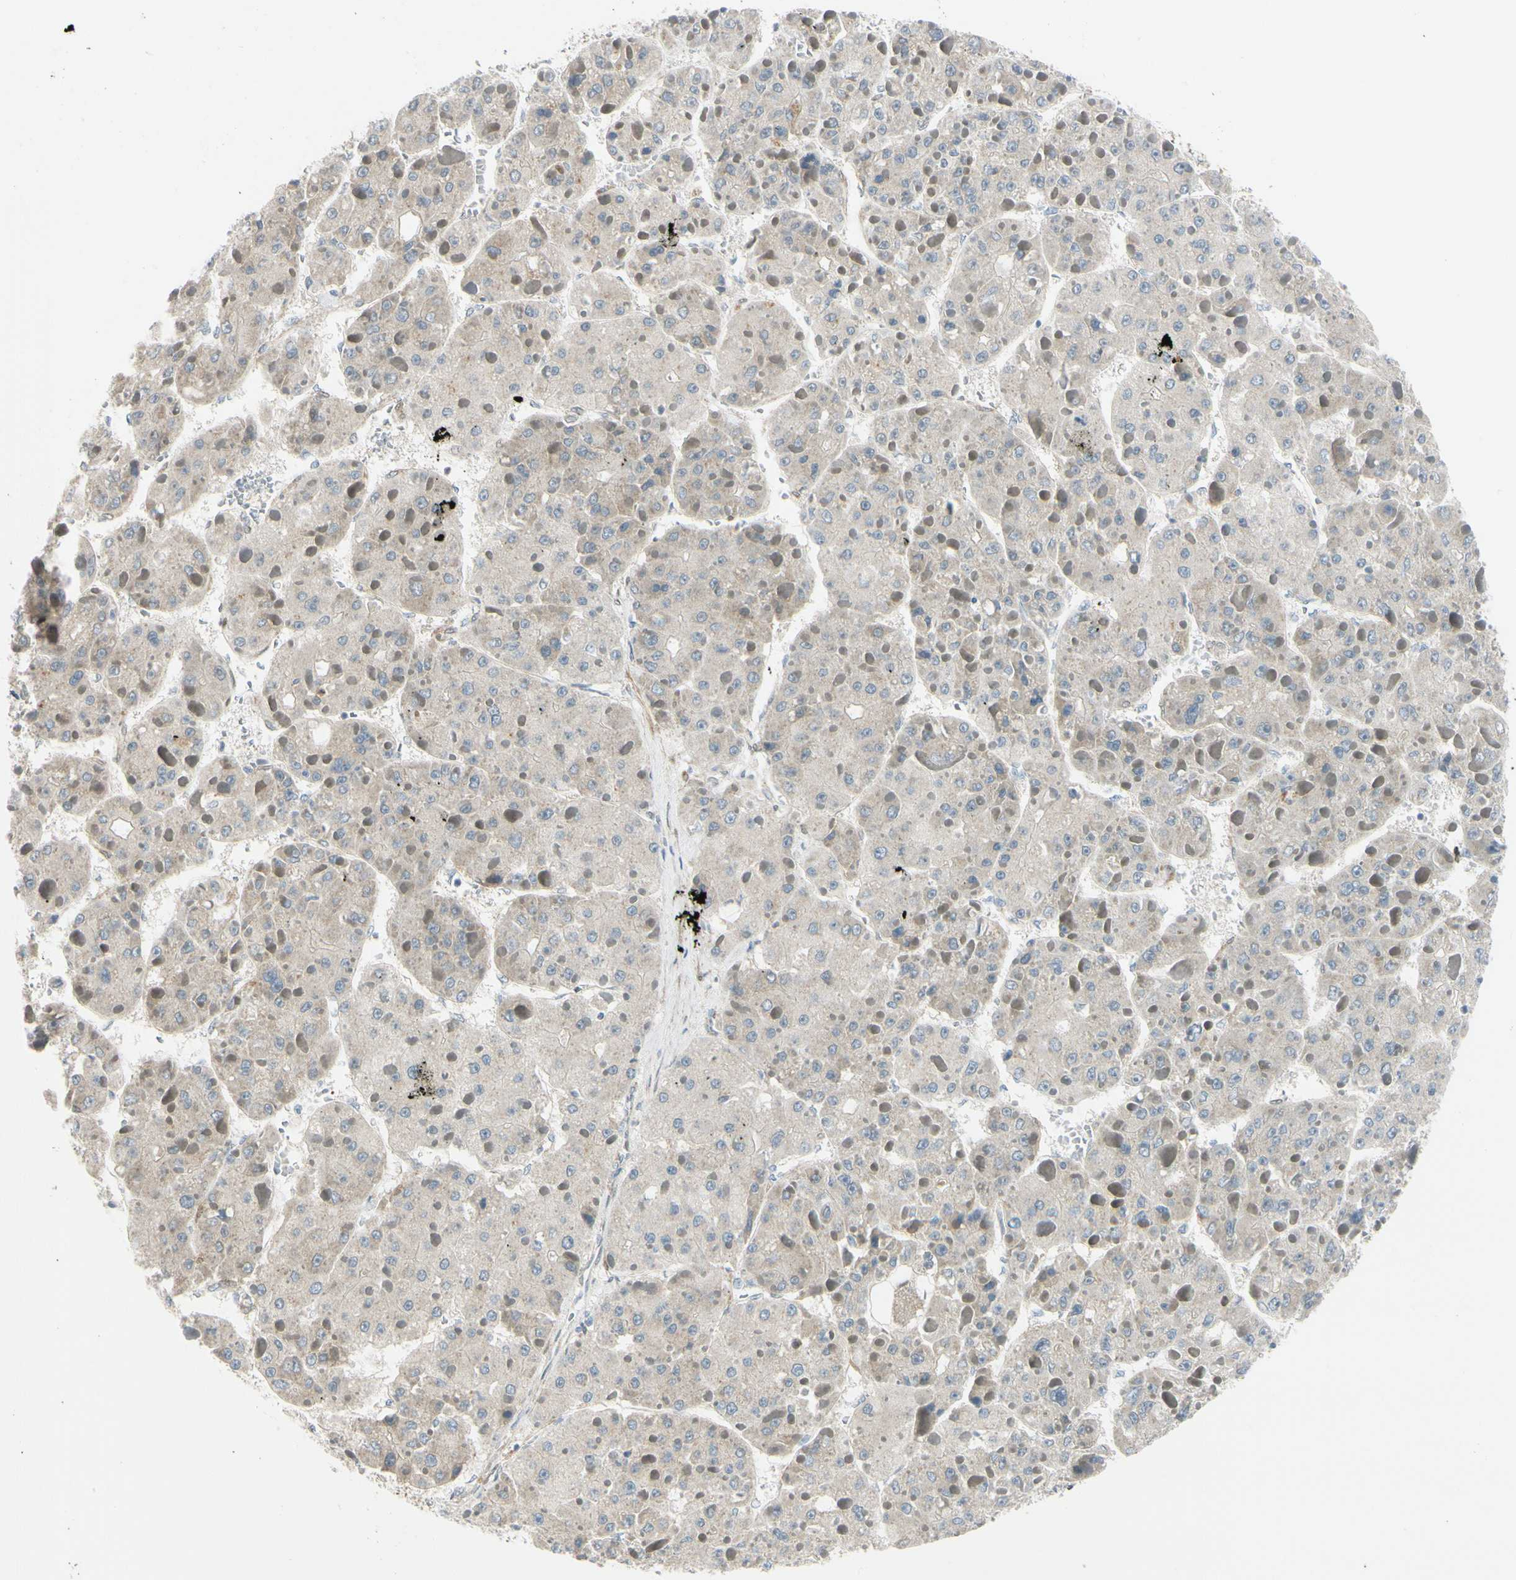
{"staining": {"intensity": "weak", "quantity": "<25%", "location": "cytoplasmic/membranous"}, "tissue": "liver cancer", "cell_type": "Tumor cells", "image_type": "cancer", "snomed": [{"axis": "morphology", "description": "Carcinoma, Hepatocellular, NOS"}, {"axis": "topography", "description": "Liver"}], "caption": "Immunohistochemical staining of human liver cancer exhibits no significant positivity in tumor cells. The staining was performed using DAB to visualize the protein expression in brown, while the nuclei were stained in blue with hematoxylin (Magnification: 20x).", "gene": "FHL2", "patient": {"sex": "female", "age": 73}}